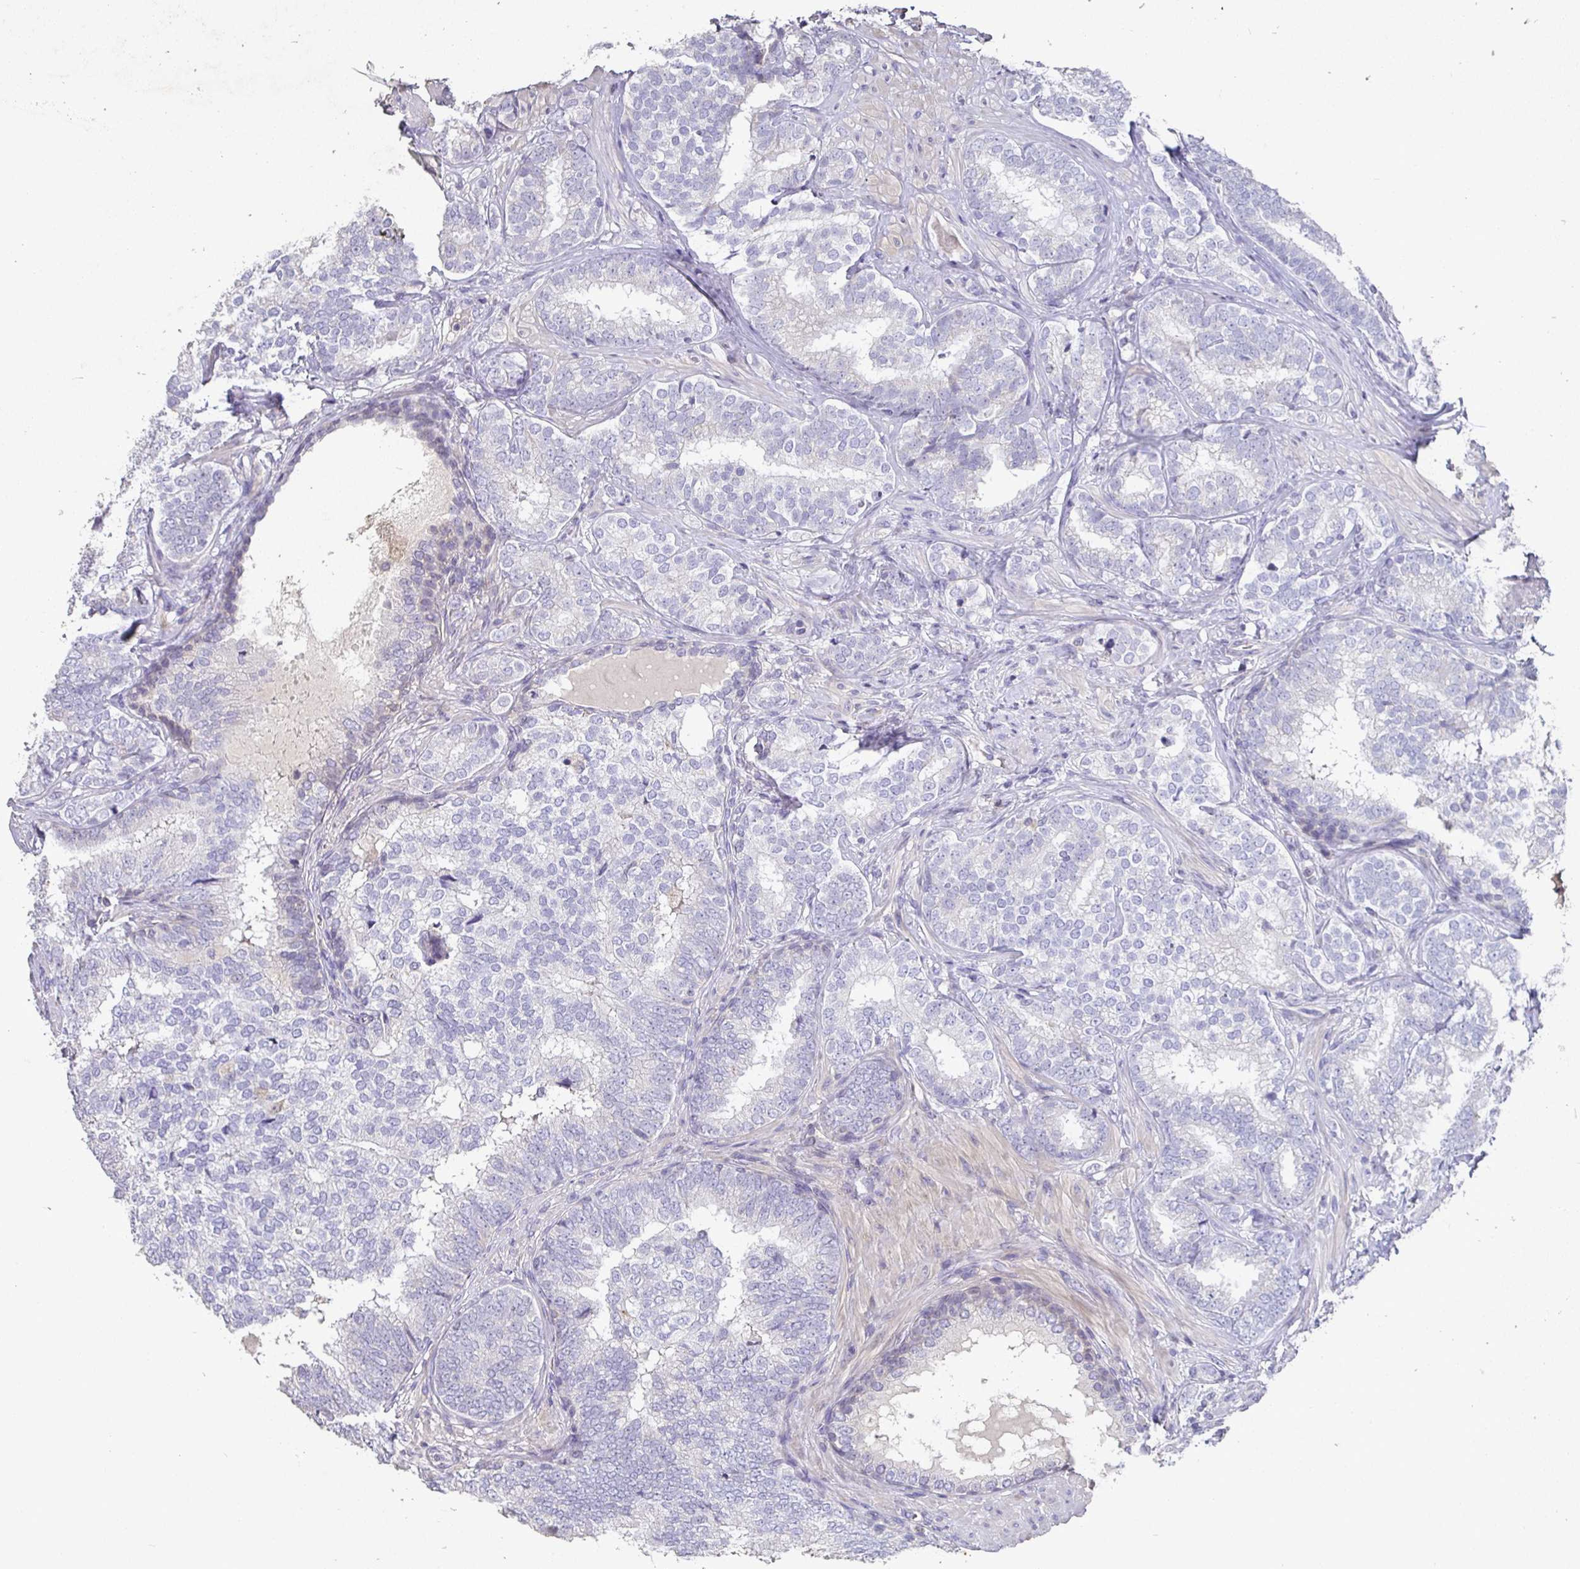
{"staining": {"intensity": "negative", "quantity": "none", "location": "none"}, "tissue": "prostate cancer", "cell_type": "Tumor cells", "image_type": "cancer", "snomed": [{"axis": "morphology", "description": "Adenocarcinoma, High grade"}, {"axis": "topography", "description": "Prostate"}], "caption": "Tumor cells show no significant expression in prostate cancer (high-grade adenocarcinoma).", "gene": "SHISA4", "patient": {"sex": "male", "age": 72}}